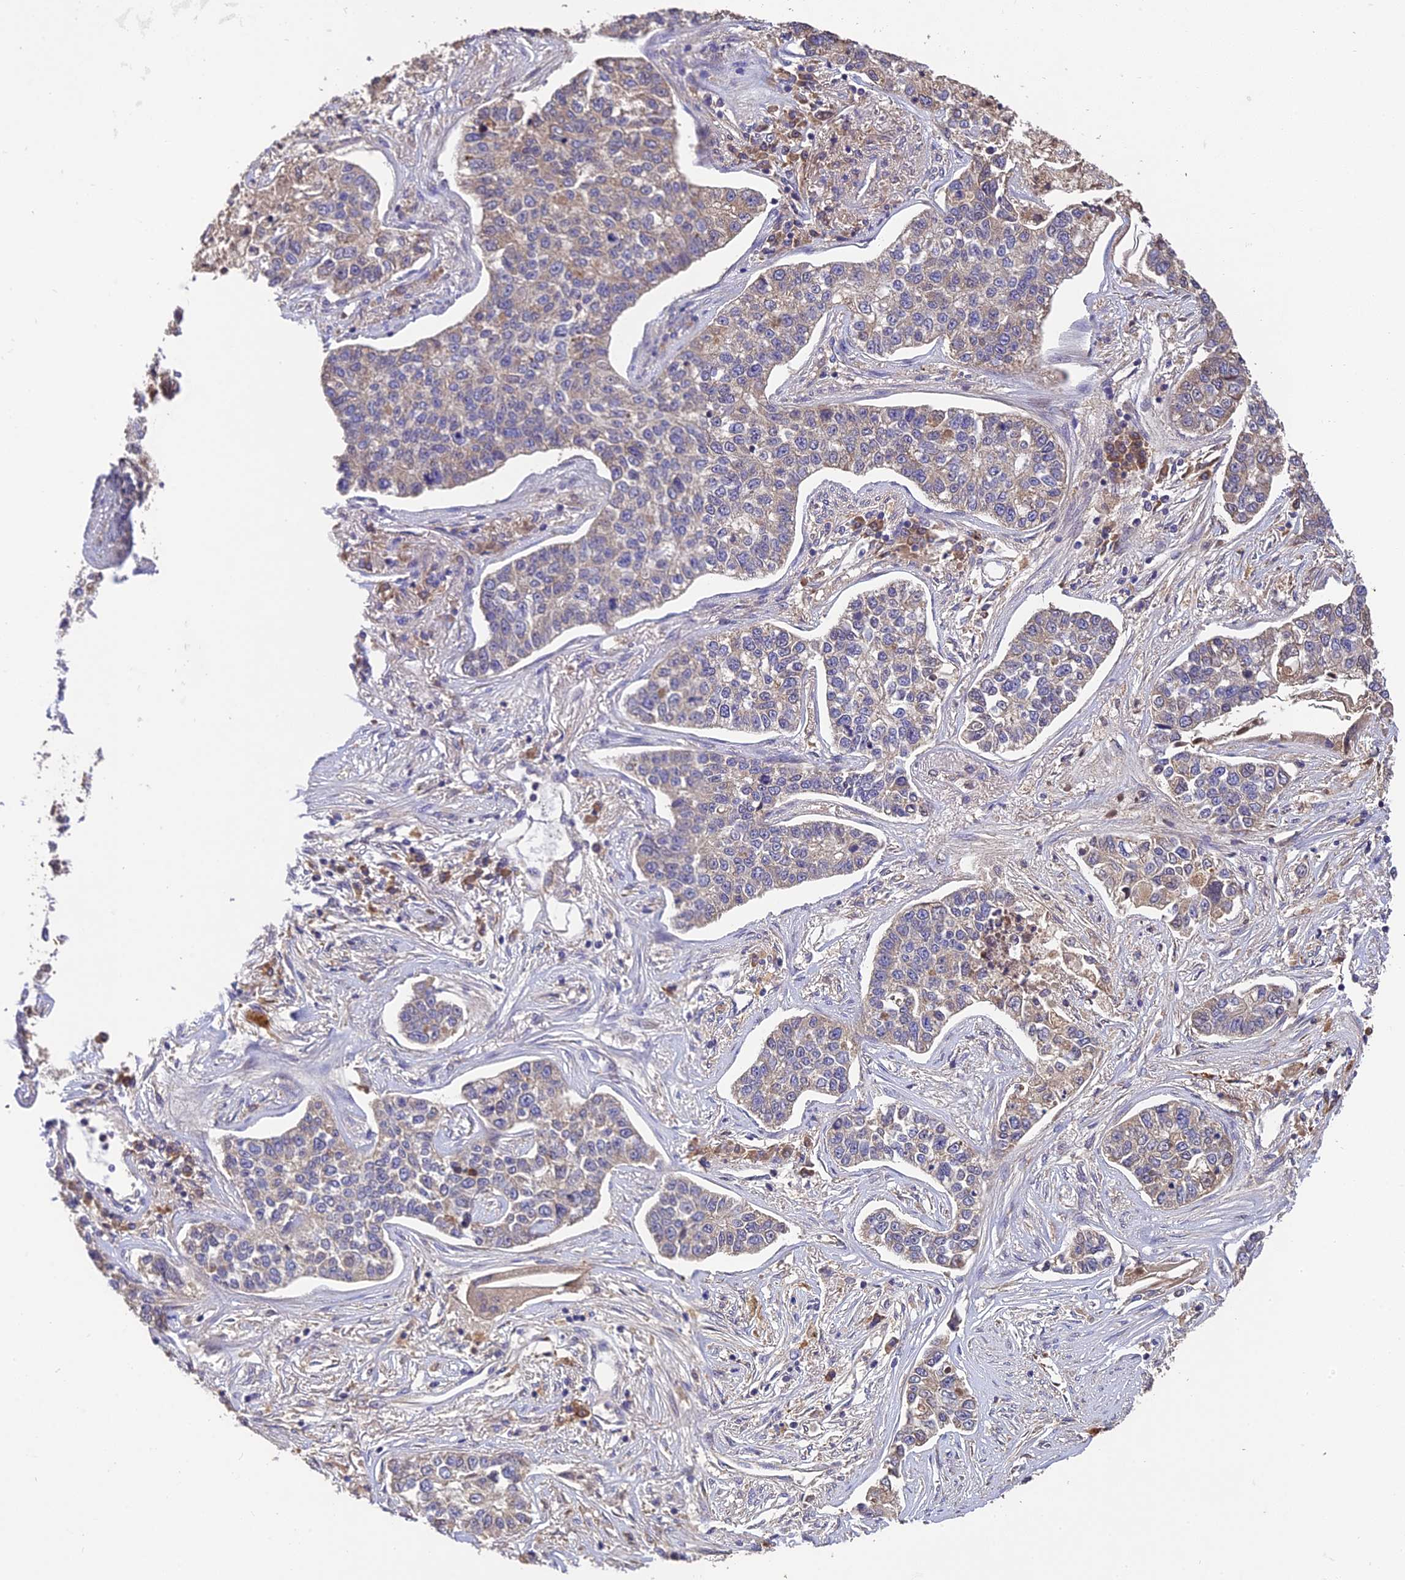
{"staining": {"intensity": "weak", "quantity": "<25%", "location": "cytoplasmic/membranous"}, "tissue": "lung cancer", "cell_type": "Tumor cells", "image_type": "cancer", "snomed": [{"axis": "morphology", "description": "Adenocarcinoma, NOS"}, {"axis": "topography", "description": "Lung"}], "caption": "Lung cancer was stained to show a protein in brown. There is no significant positivity in tumor cells. (DAB immunohistochemistry (IHC), high magnification).", "gene": "DENND5B", "patient": {"sex": "male", "age": 49}}